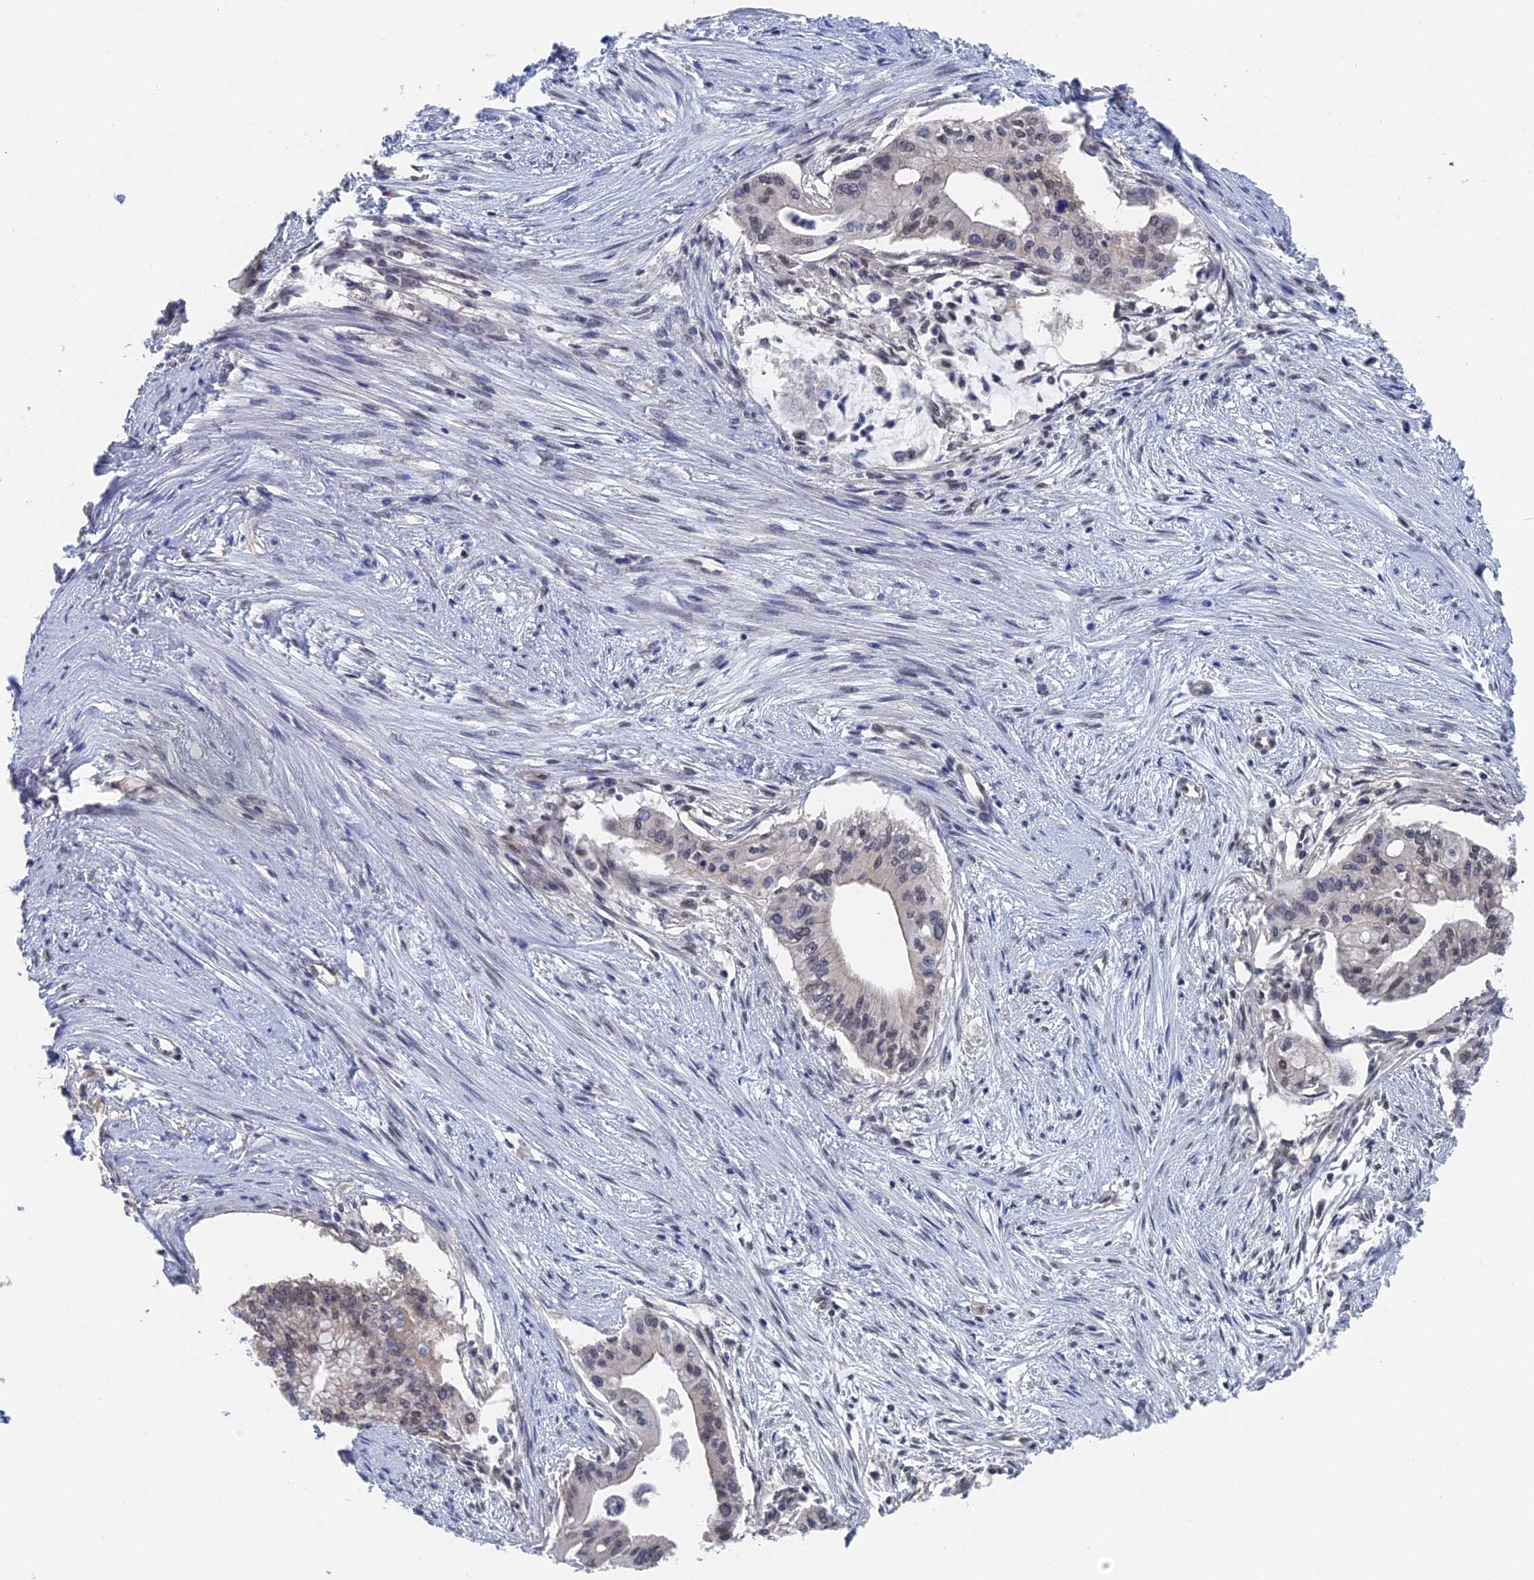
{"staining": {"intensity": "weak", "quantity": "25%-75%", "location": "nuclear"}, "tissue": "pancreatic cancer", "cell_type": "Tumor cells", "image_type": "cancer", "snomed": [{"axis": "morphology", "description": "Adenocarcinoma, NOS"}, {"axis": "topography", "description": "Pancreas"}], "caption": "There is low levels of weak nuclear staining in tumor cells of pancreatic adenocarcinoma, as demonstrated by immunohistochemical staining (brown color).", "gene": "TSSC4", "patient": {"sex": "male", "age": 46}}